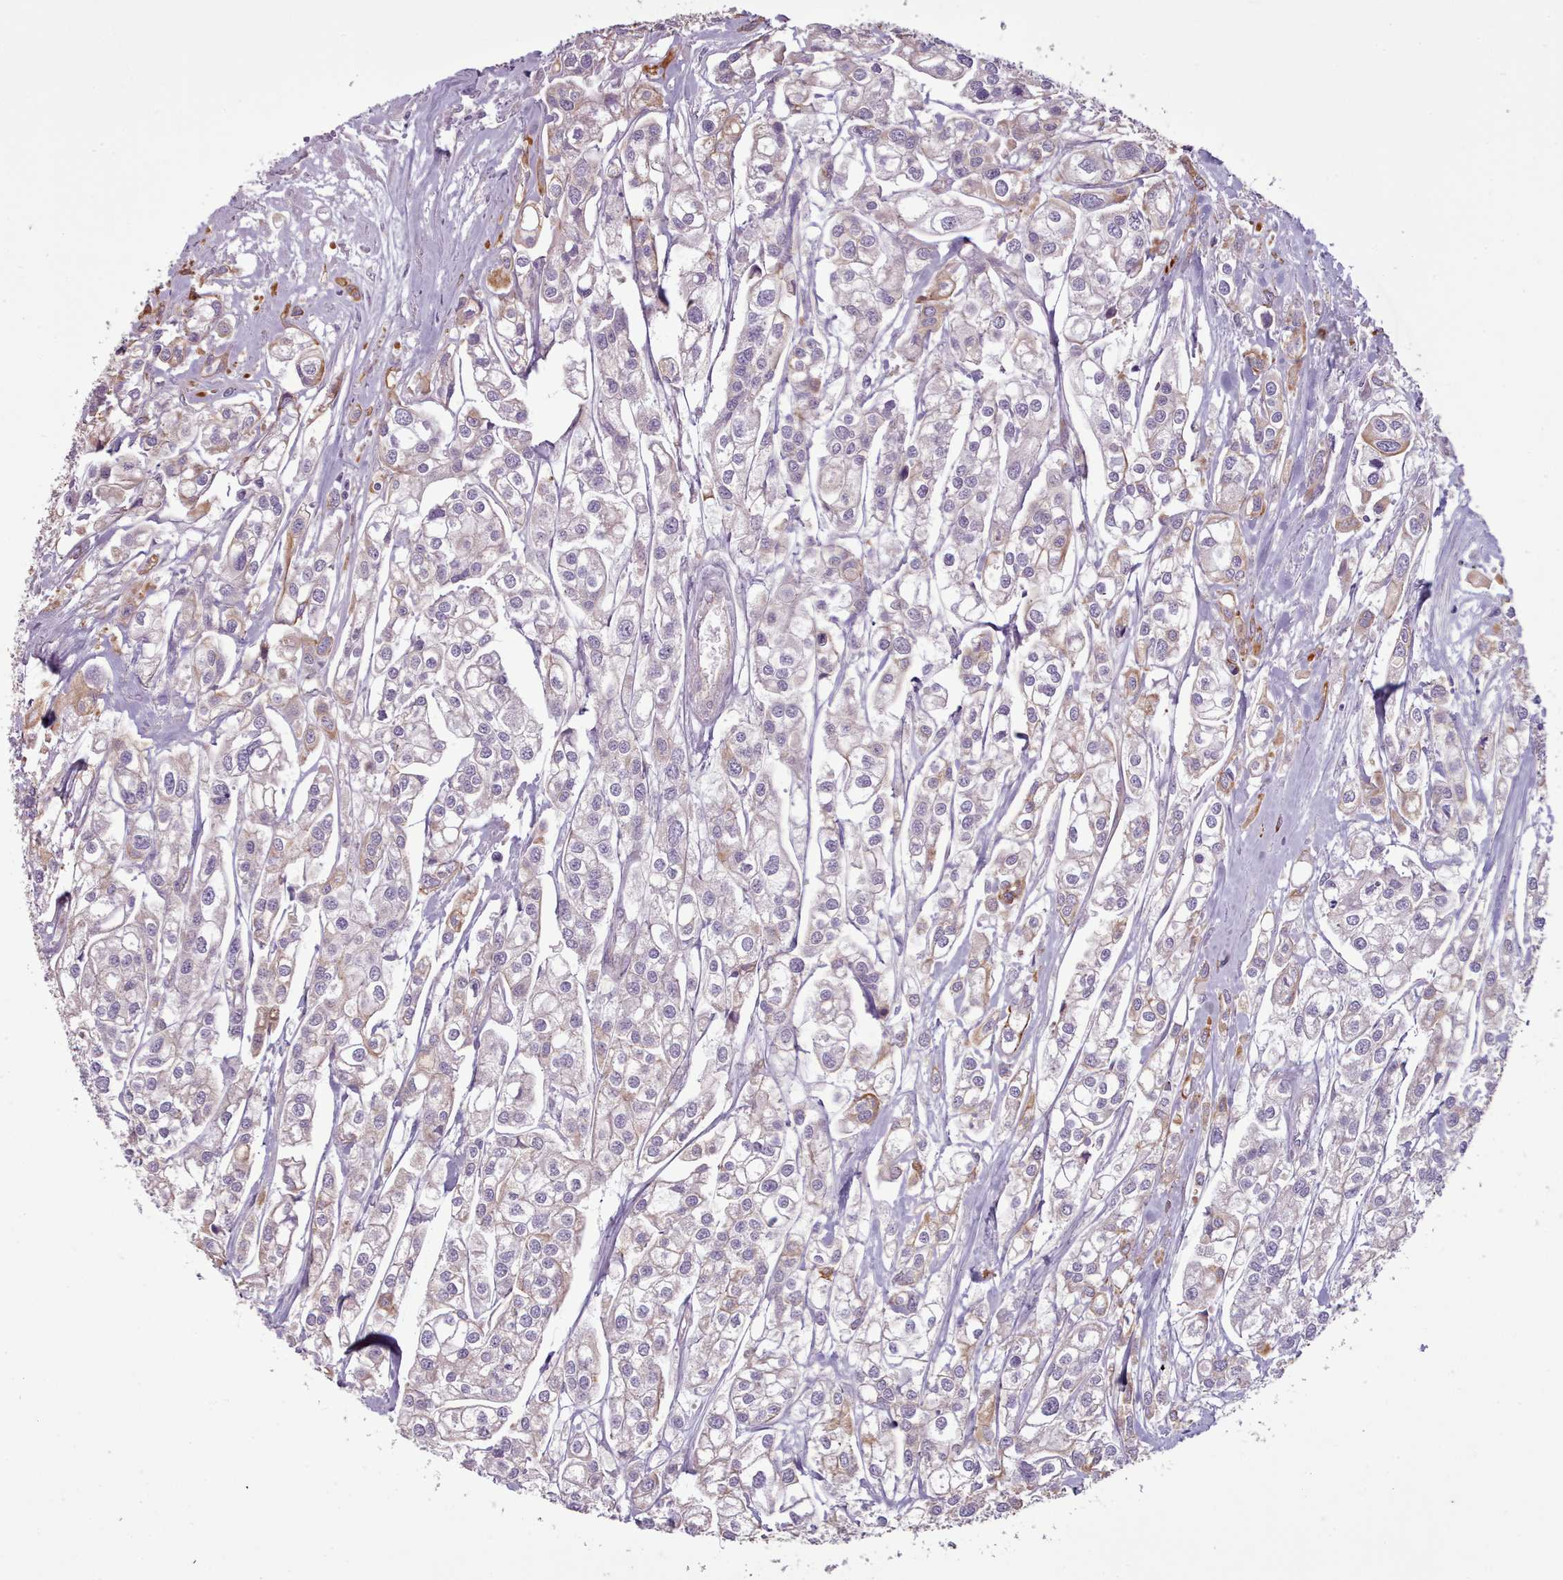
{"staining": {"intensity": "moderate", "quantity": "25%-75%", "location": "cytoplasmic/membranous"}, "tissue": "urothelial cancer", "cell_type": "Tumor cells", "image_type": "cancer", "snomed": [{"axis": "morphology", "description": "Urothelial carcinoma, High grade"}, {"axis": "topography", "description": "Urinary bladder"}], "caption": "Approximately 25%-75% of tumor cells in human high-grade urothelial carcinoma demonstrate moderate cytoplasmic/membranous protein positivity as visualized by brown immunohistochemical staining.", "gene": "PLD4", "patient": {"sex": "male", "age": 67}}